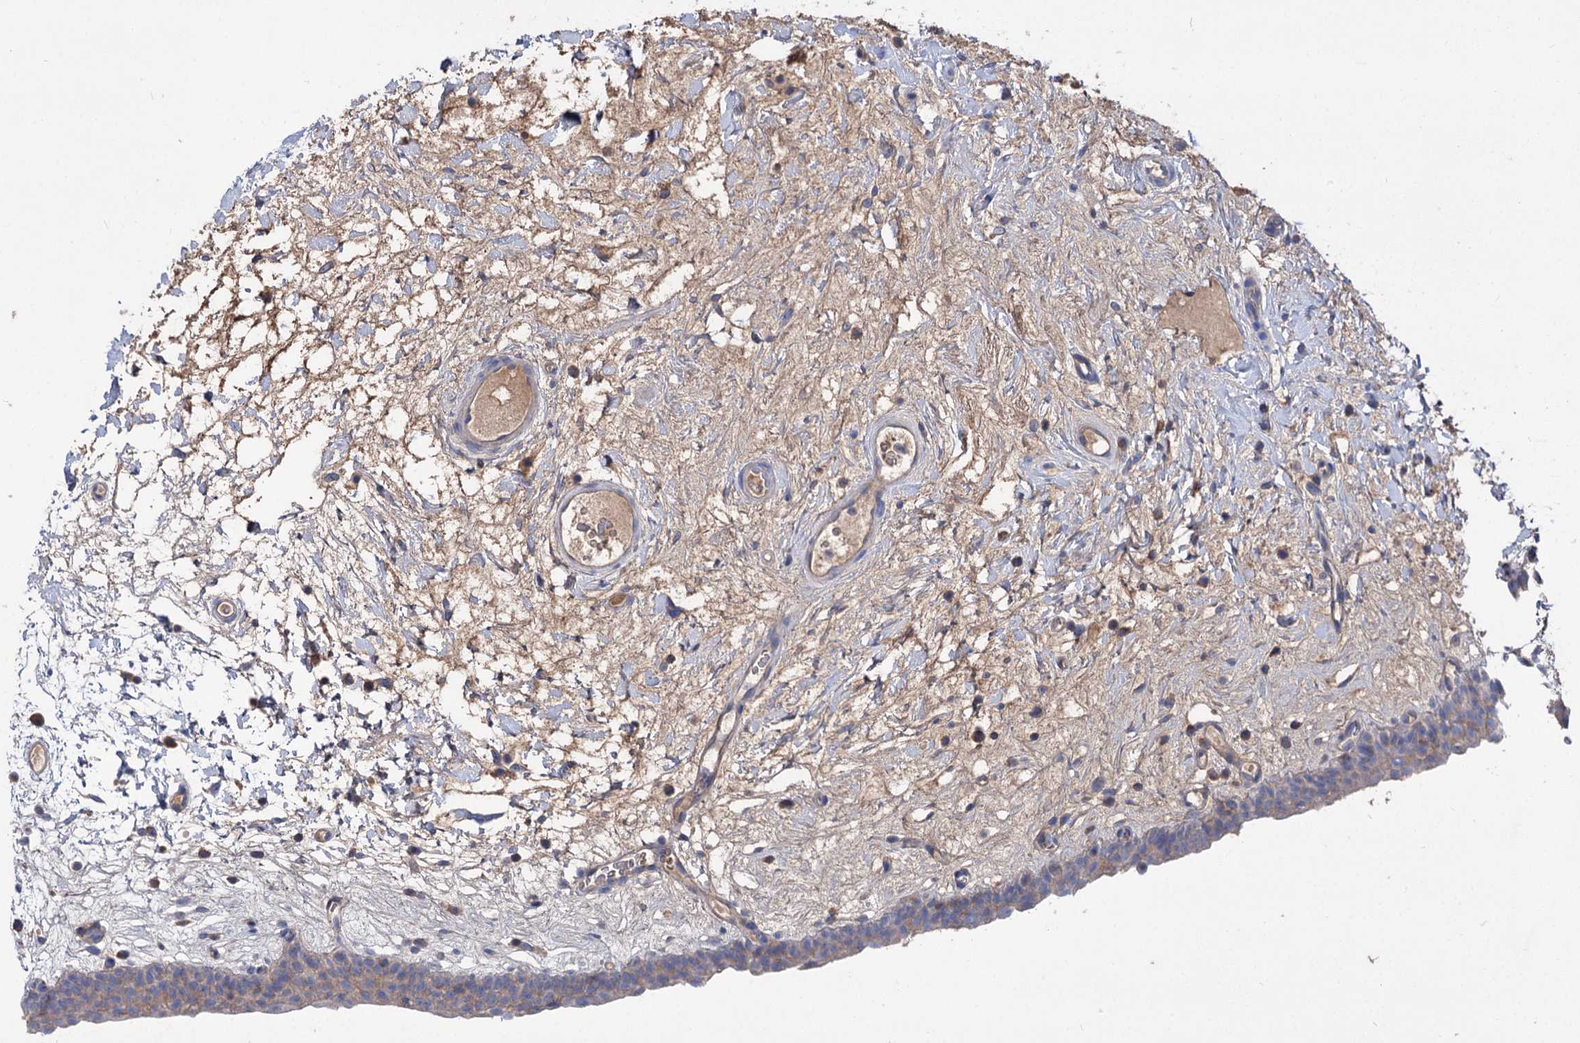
{"staining": {"intensity": "weak", "quantity": "<25%", "location": "cytoplasmic/membranous"}, "tissue": "urinary bladder", "cell_type": "Urothelial cells", "image_type": "normal", "snomed": [{"axis": "morphology", "description": "Normal tissue, NOS"}, {"axis": "topography", "description": "Urinary bladder"}], "caption": "High power microscopy histopathology image of an IHC photomicrograph of normal urinary bladder, revealing no significant staining in urothelial cells. (IHC, brightfield microscopy, high magnification).", "gene": "CLPB", "patient": {"sex": "male", "age": 83}}